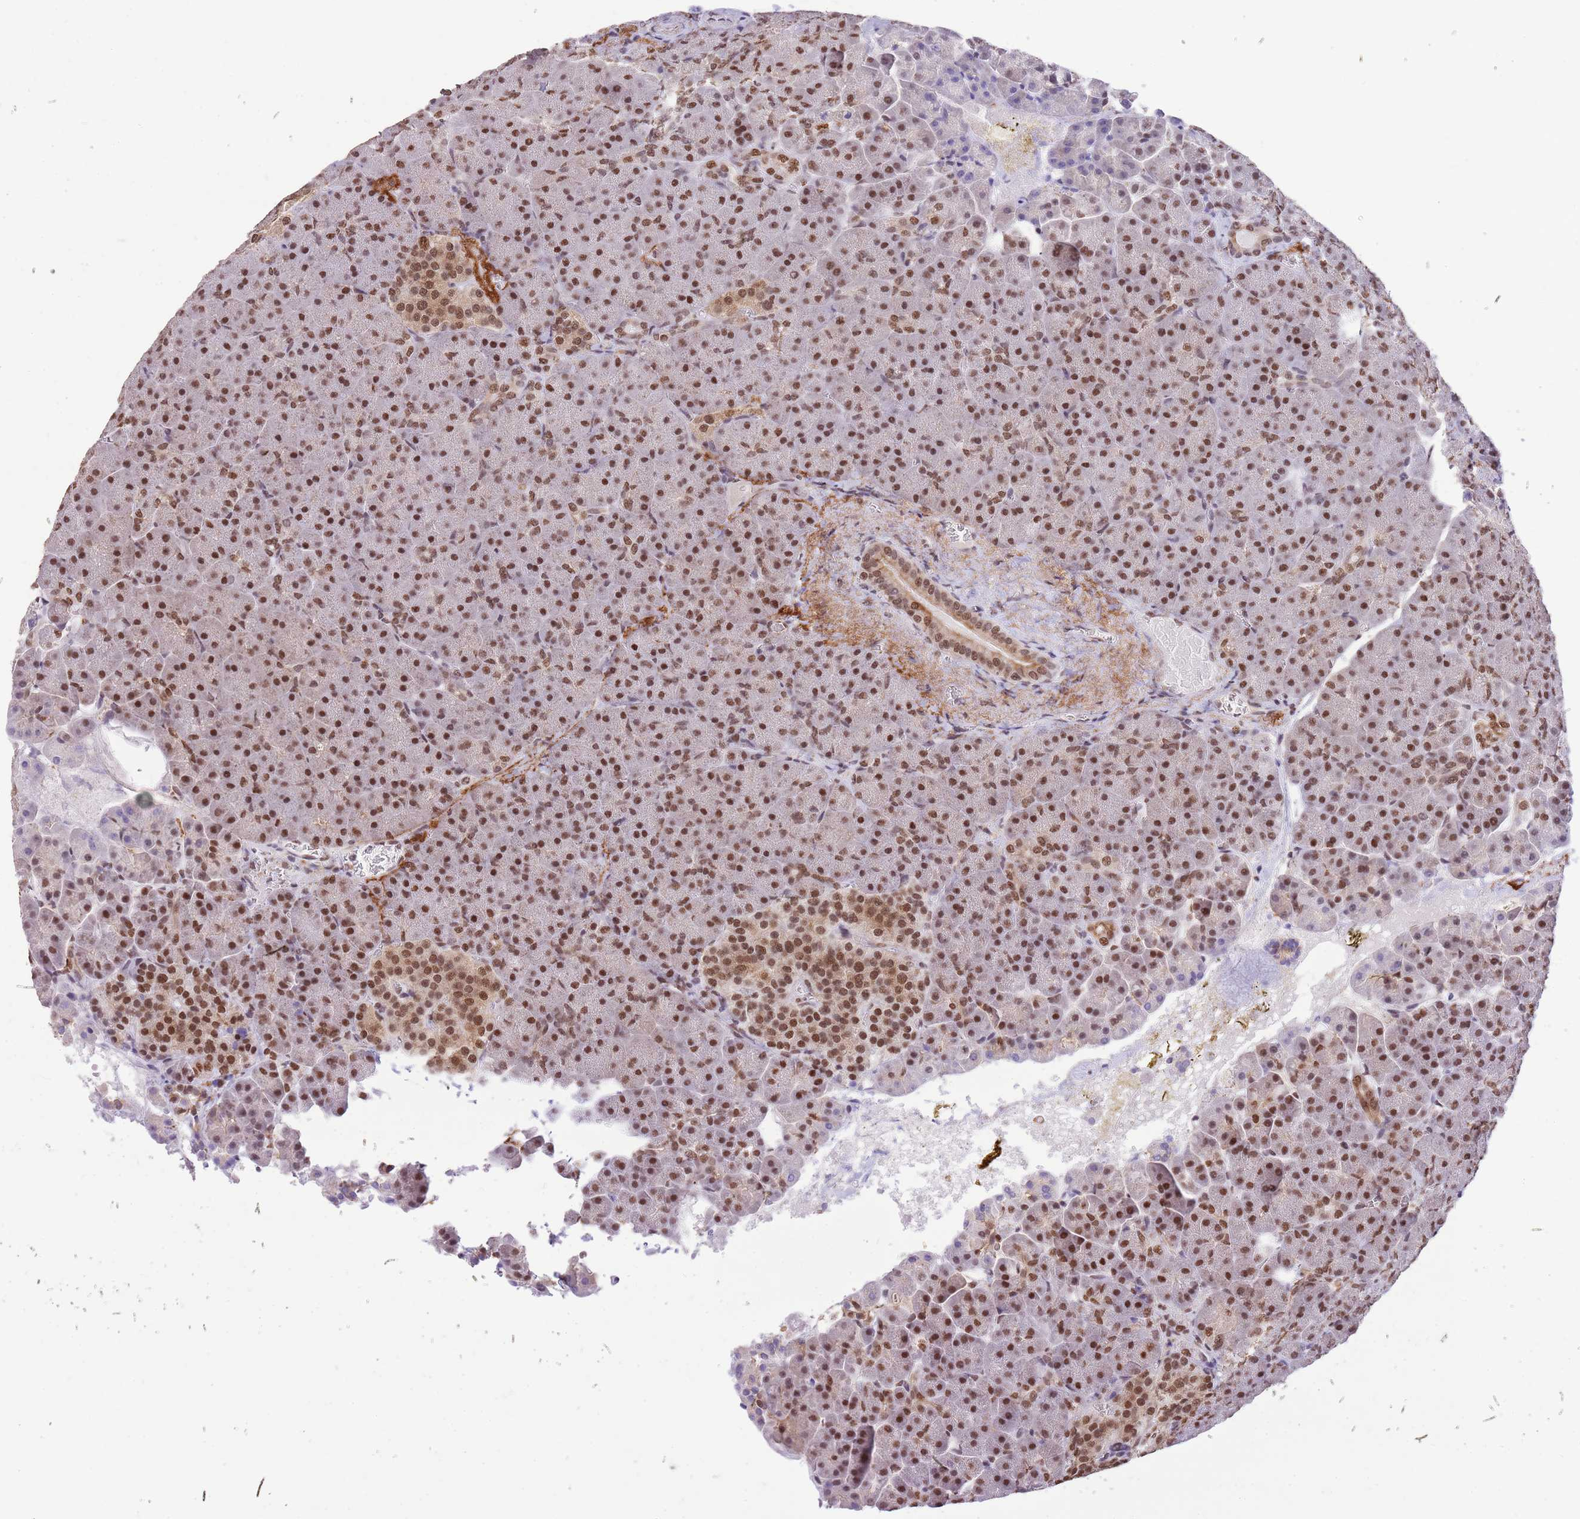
{"staining": {"intensity": "strong", "quantity": ">75%", "location": "nuclear"}, "tissue": "pancreas", "cell_type": "Exocrine glandular cells", "image_type": "normal", "snomed": [{"axis": "morphology", "description": "Normal tissue, NOS"}, {"axis": "topography", "description": "Pancreas"}], "caption": "Normal pancreas reveals strong nuclear positivity in approximately >75% of exocrine glandular cells.", "gene": "TRIM32", "patient": {"sex": "female", "age": 74}}